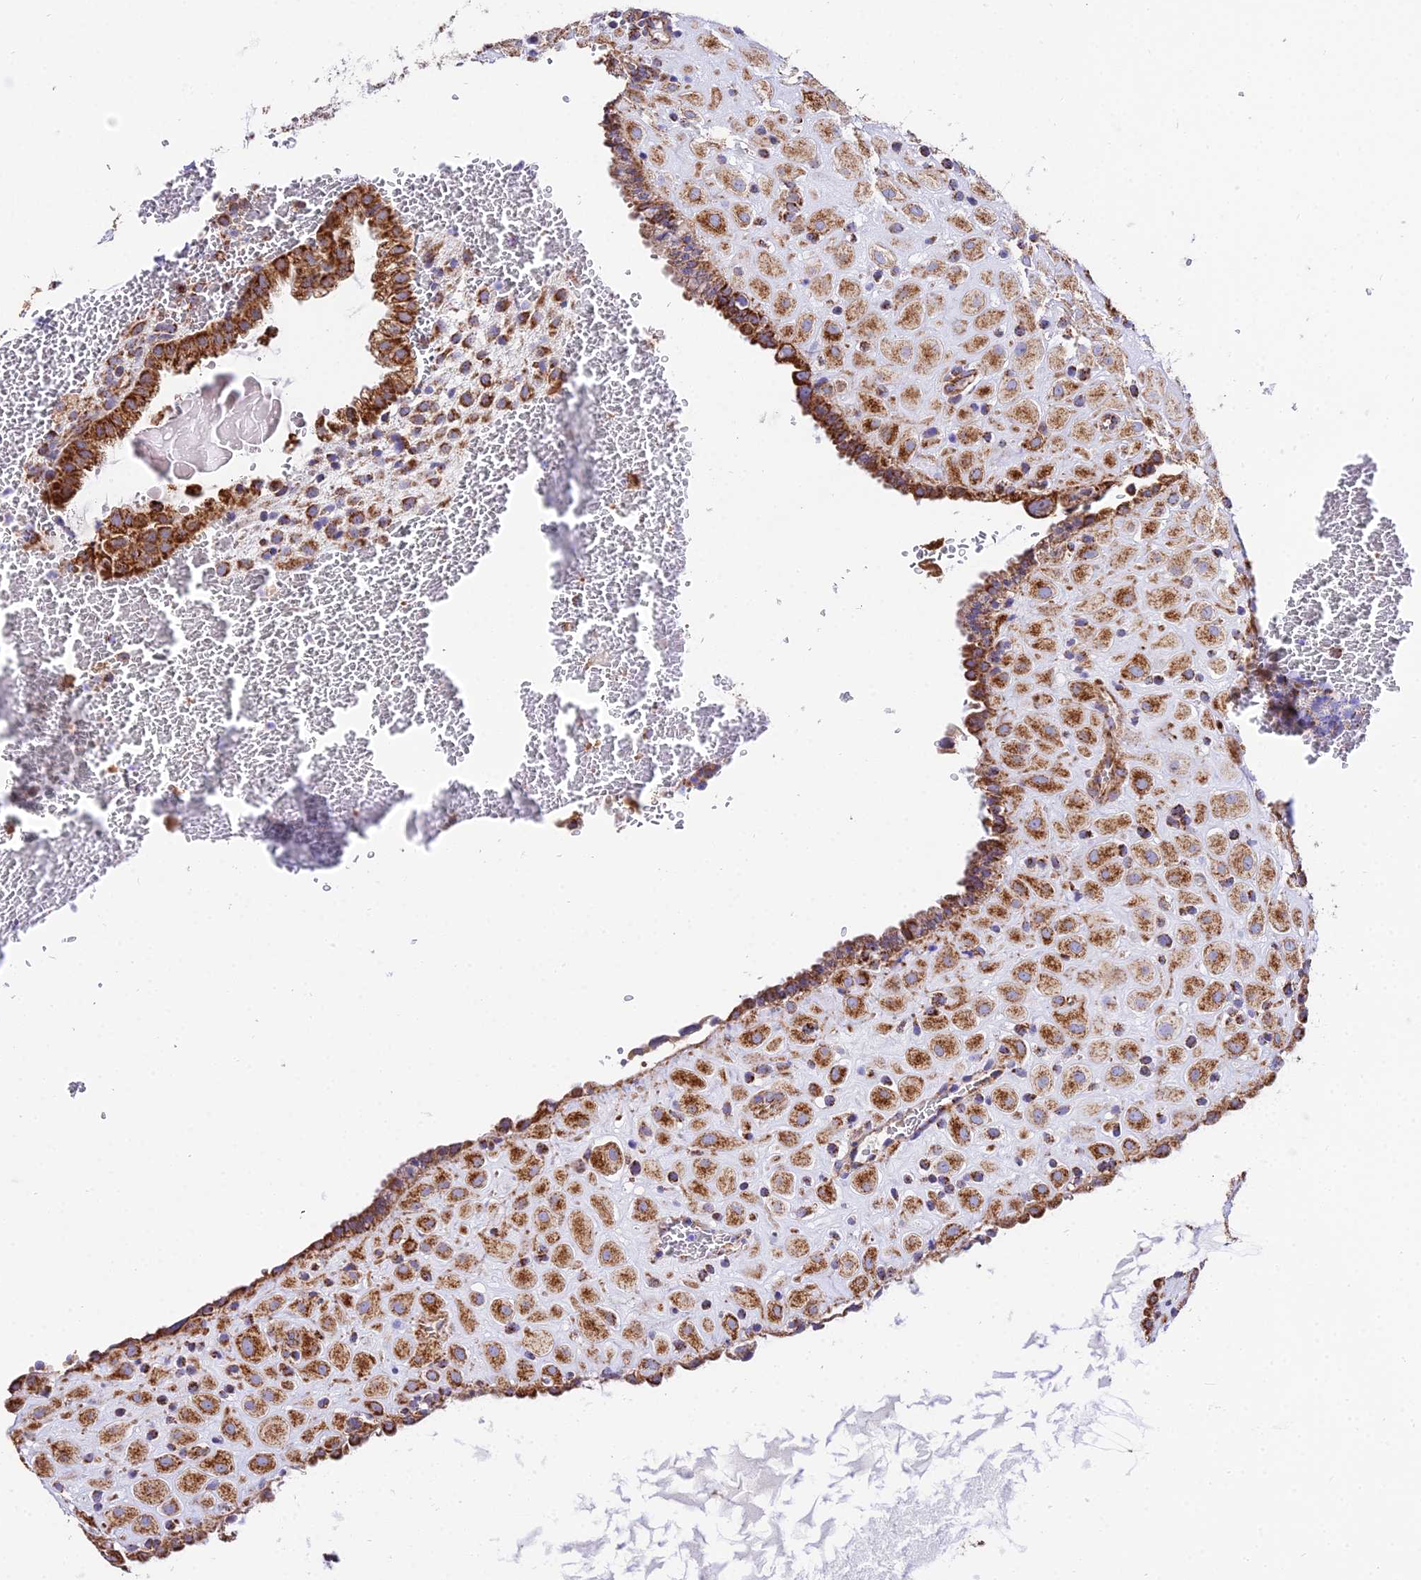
{"staining": {"intensity": "strong", "quantity": ">75%", "location": "cytoplasmic/membranous"}, "tissue": "placenta", "cell_type": "Decidual cells", "image_type": "normal", "snomed": [{"axis": "morphology", "description": "Normal tissue, NOS"}, {"axis": "topography", "description": "Placenta"}], "caption": "Normal placenta reveals strong cytoplasmic/membranous positivity in approximately >75% of decidual cells.", "gene": "OCIAD1", "patient": {"sex": "female", "age": 35}}